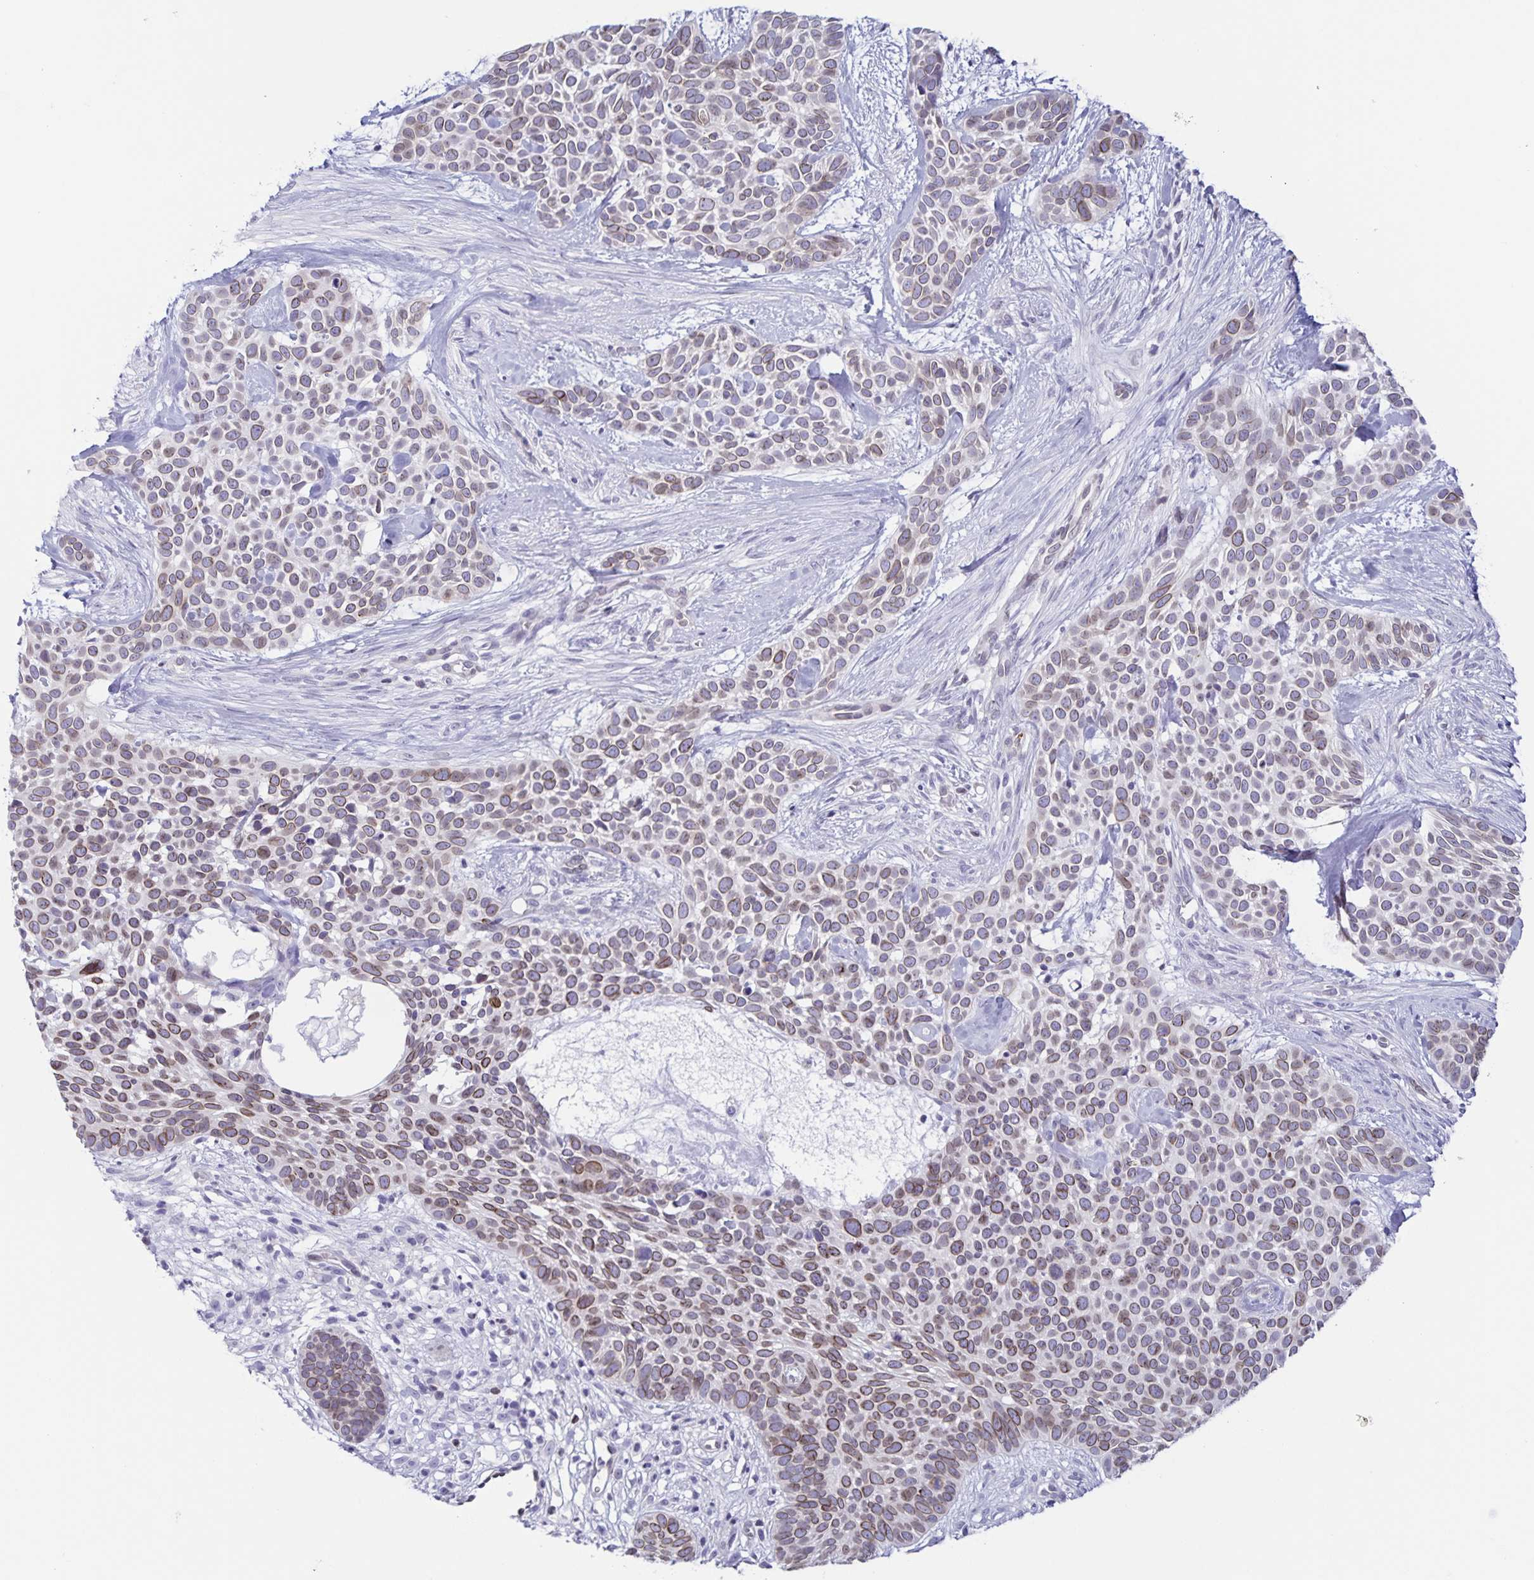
{"staining": {"intensity": "weak", "quantity": "25%-75%", "location": "cytoplasmic/membranous,nuclear"}, "tissue": "skin cancer", "cell_type": "Tumor cells", "image_type": "cancer", "snomed": [{"axis": "morphology", "description": "Basal cell carcinoma"}, {"axis": "topography", "description": "Skin"}], "caption": "Immunohistochemistry (IHC) histopathology image of neoplastic tissue: skin basal cell carcinoma stained using immunohistochemistry shows low levels of weak protein expression localized specifically in the cytoplasmic/membranous and nuclear of tumor cells, appearing as a cytoplasmic/membranous and nuclear brown color.", "gene": "SYNE2", "patient": {"sex": "male", "age": 69}}